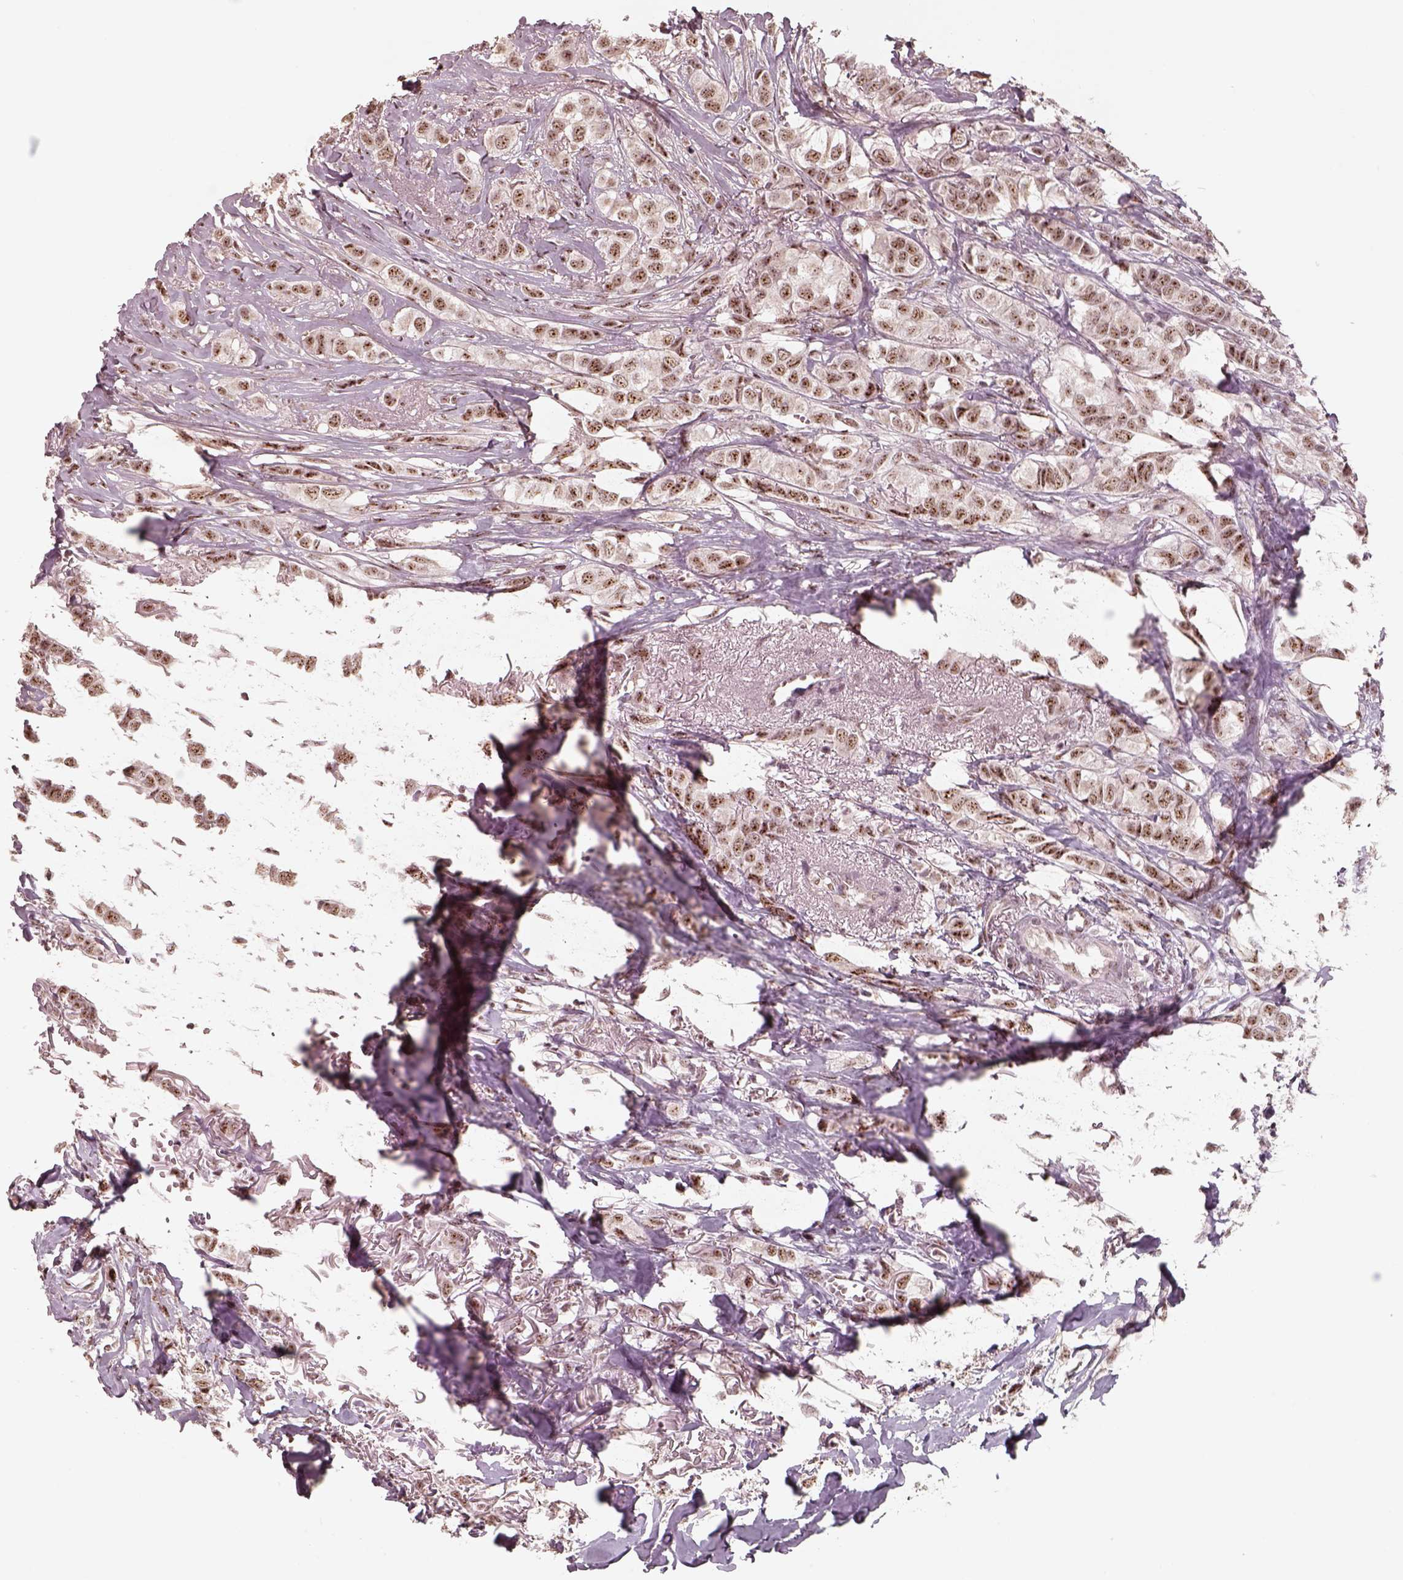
{"staining": {"intensity": "strong", "quantity": ">75%", "location": "nuclear"}, "tissue": "breast cancer", "cell_type": "Tumor cells", "image_type": "cancer", "snomed": [{"axis": "morphology", "description": "Duct carcinoma"}, {"axis": "topography", "description": "Breast"}], "caption": "A brown stain labels strong nuclear positivity of a protein in human intraductal carcinoma (breast) tumor cells.", "gene": "ATXN7L3", "patient": {"sex": "female", "age": 85}}